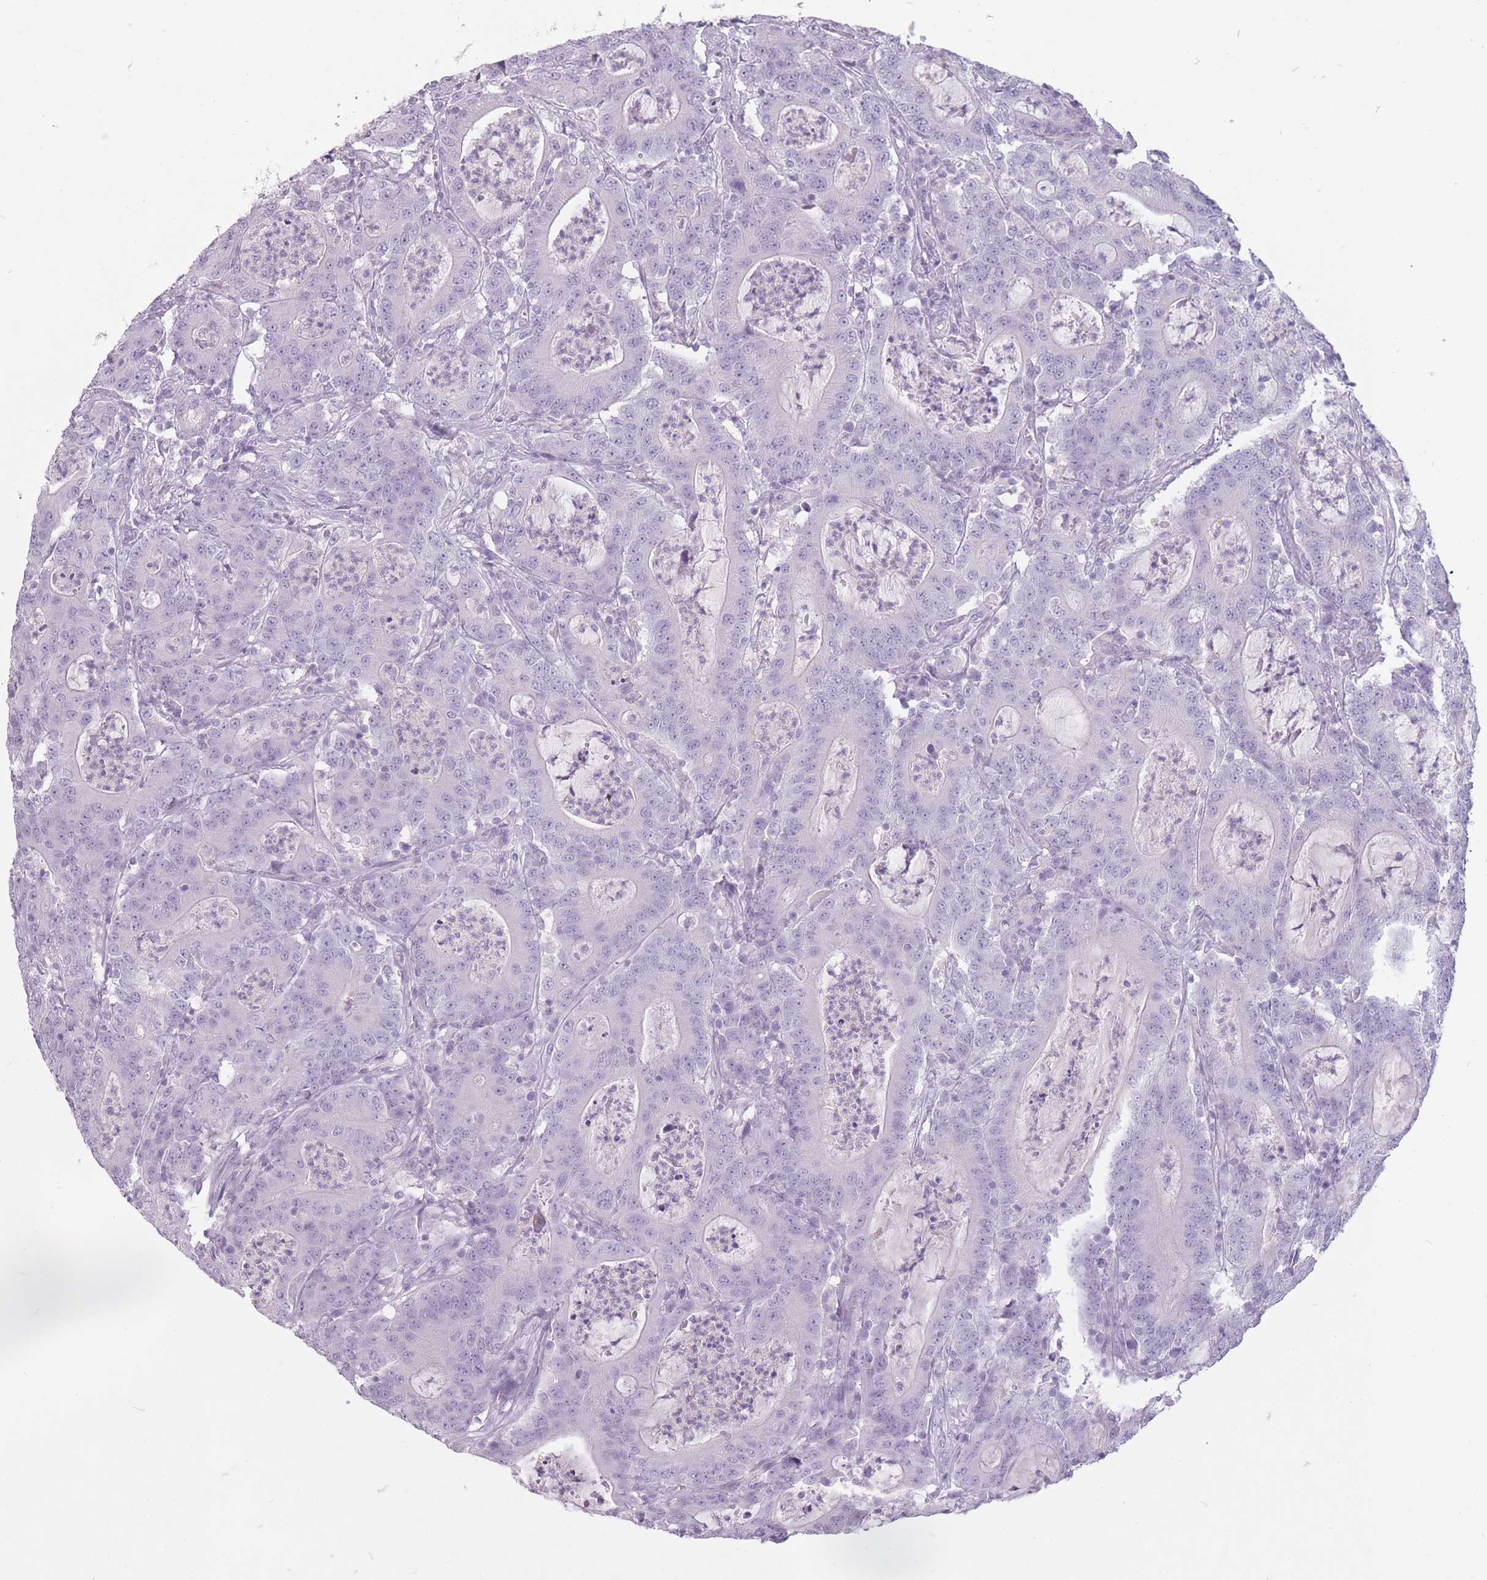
{"staining": {"intensity": "negative", "quantity": "none", "location": "none"}, "tissue": "colorectal cancer", "cell_type": "Tumor cells", "image_type": "cancer", "snomed": [{"axis": "morphology", "description": "Adenocarcinoma, NOS"}, {"axis": "topography", "description": "Colon"}], "caption": "Colorectal cancer (adenocarcinoma) was stained to show a protein in brown. There is no significant positivity in tumor cells.", "gene": "RFX4", "patient": {"sex": "male", "age": 83}}